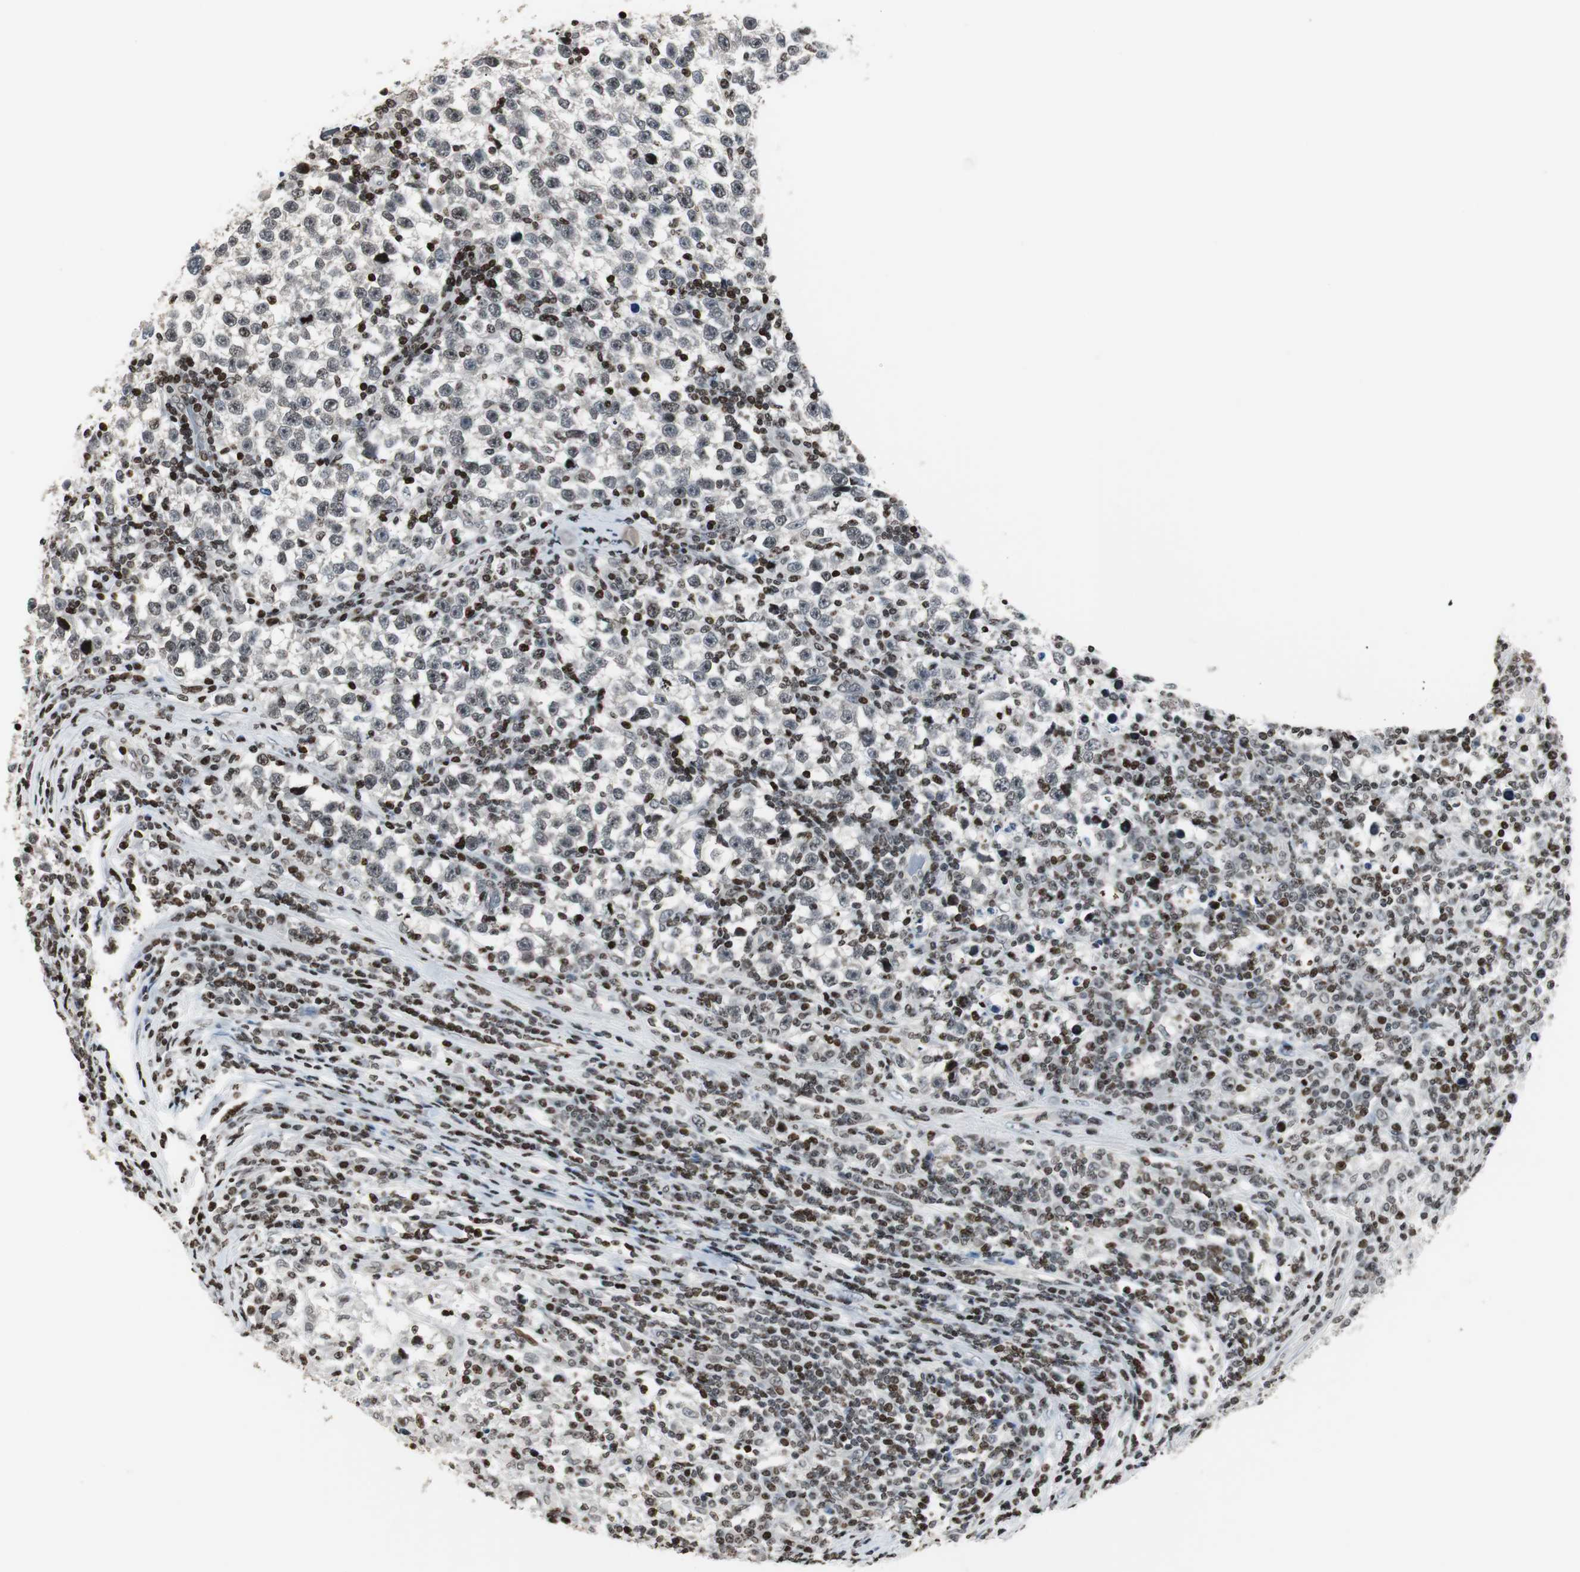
{"staining": {"intensity": "weak", "quantity": ">75%", "location": "nuclear"}, "tissue": "testis cancer", "cell_type": "Tumor cells", "image_type": "cancer", "snomed": [{"axis": "morphology", "description": "Seminoma, NOS"}, {"axis": "topography", "description": "Testis"}], "caption": "Immunohistochemistry (IHC) staining of testis cancer, which shows low levels of weak nuclear expression in about >75% of tumor cells indicating weak nuclear protein expression. The staining was performed using DAB (3,3'-diaminobenzidine) (brown) for protein detection and nuclei were counterstained in hematoxylin (blue).", "gene": "PAXIP1", "patient": {"sex": "male", "age": 43}}